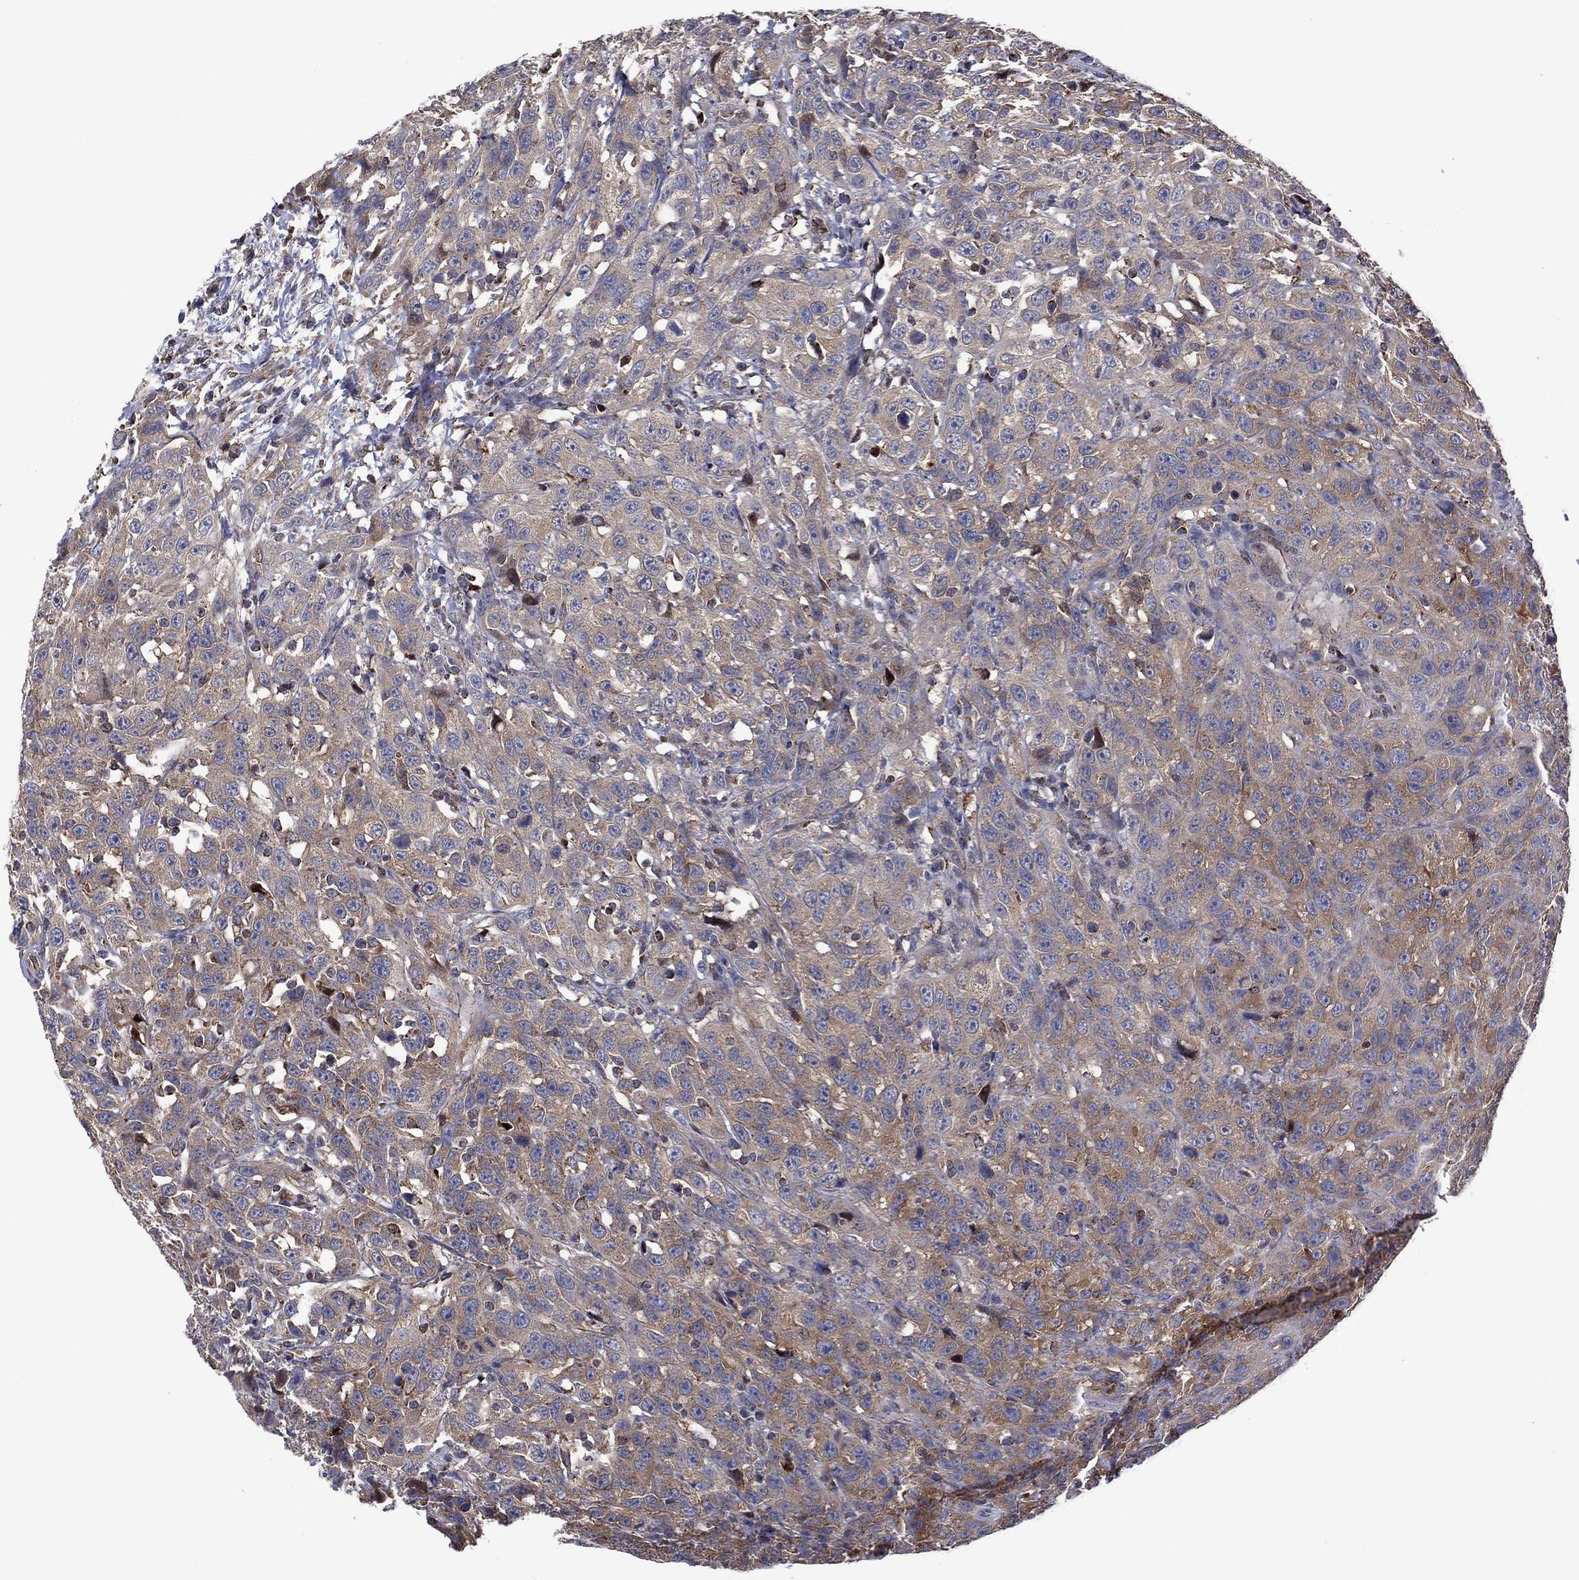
{"staining": {"intensity": "moderate", "quantity": "<25%", "location": "cytoplasmic/membranous"}, "tissue": "urothelial cancer", "cell_type": "Tumor cells", "image_type": "cancer", "snomed": [{"axis": "morphology", "description": "Urothelial carcinoma, NOS"}, {"axis": "morphology", "description": "Urothelial carcinoma, High grade"}, {"axis": "topography", "description": "Urinary bladder"}], "caption": "Protein expression analysis of urothelial carcinoma (high-grade) reveals moderate cytoplasmic/membranous staining in approximately <25% of tumor cells.", "gene": "PIDD1", "patient": {"sex": "female", "age": 73}}